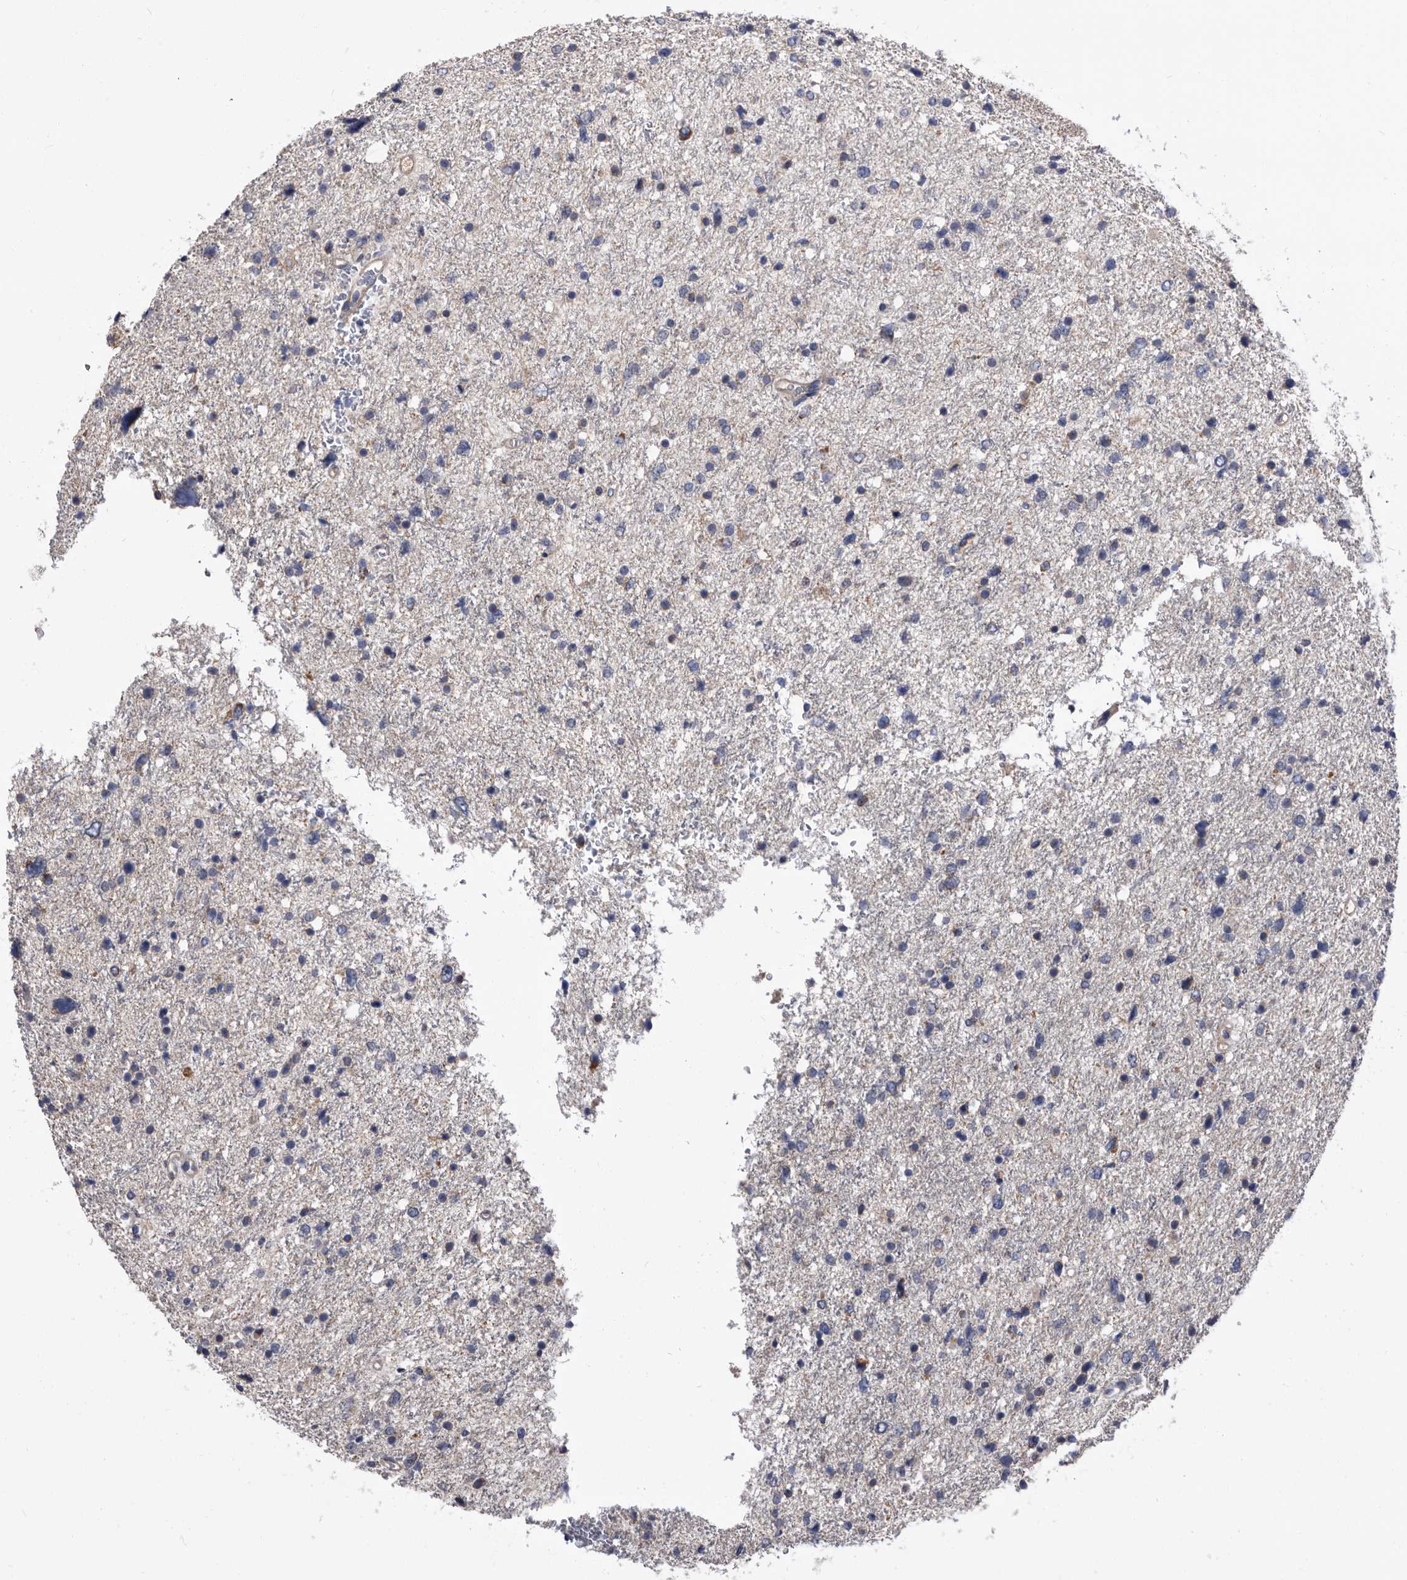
{"staining": {"intensity": "negative", "quantity": "none", "location": "none"}, "tissue": "glioma", "cell_type": "Tumor cells", "image_type": "cancer", "snomed": [{"axis": "morphology", "description": "Glioma, malignant, Low grade"}, {"axis": "topography", "description": "Brain"}], "caption": "Histopathology image shows no protein positivity in tumor cells of malignant glioma (low-grade) tissue. (DAB (3,3'-diaminobenzidine) IHC, high magnification).", "gene": "DTNBP1", "patient": {"sex": "female", "age": 37}}